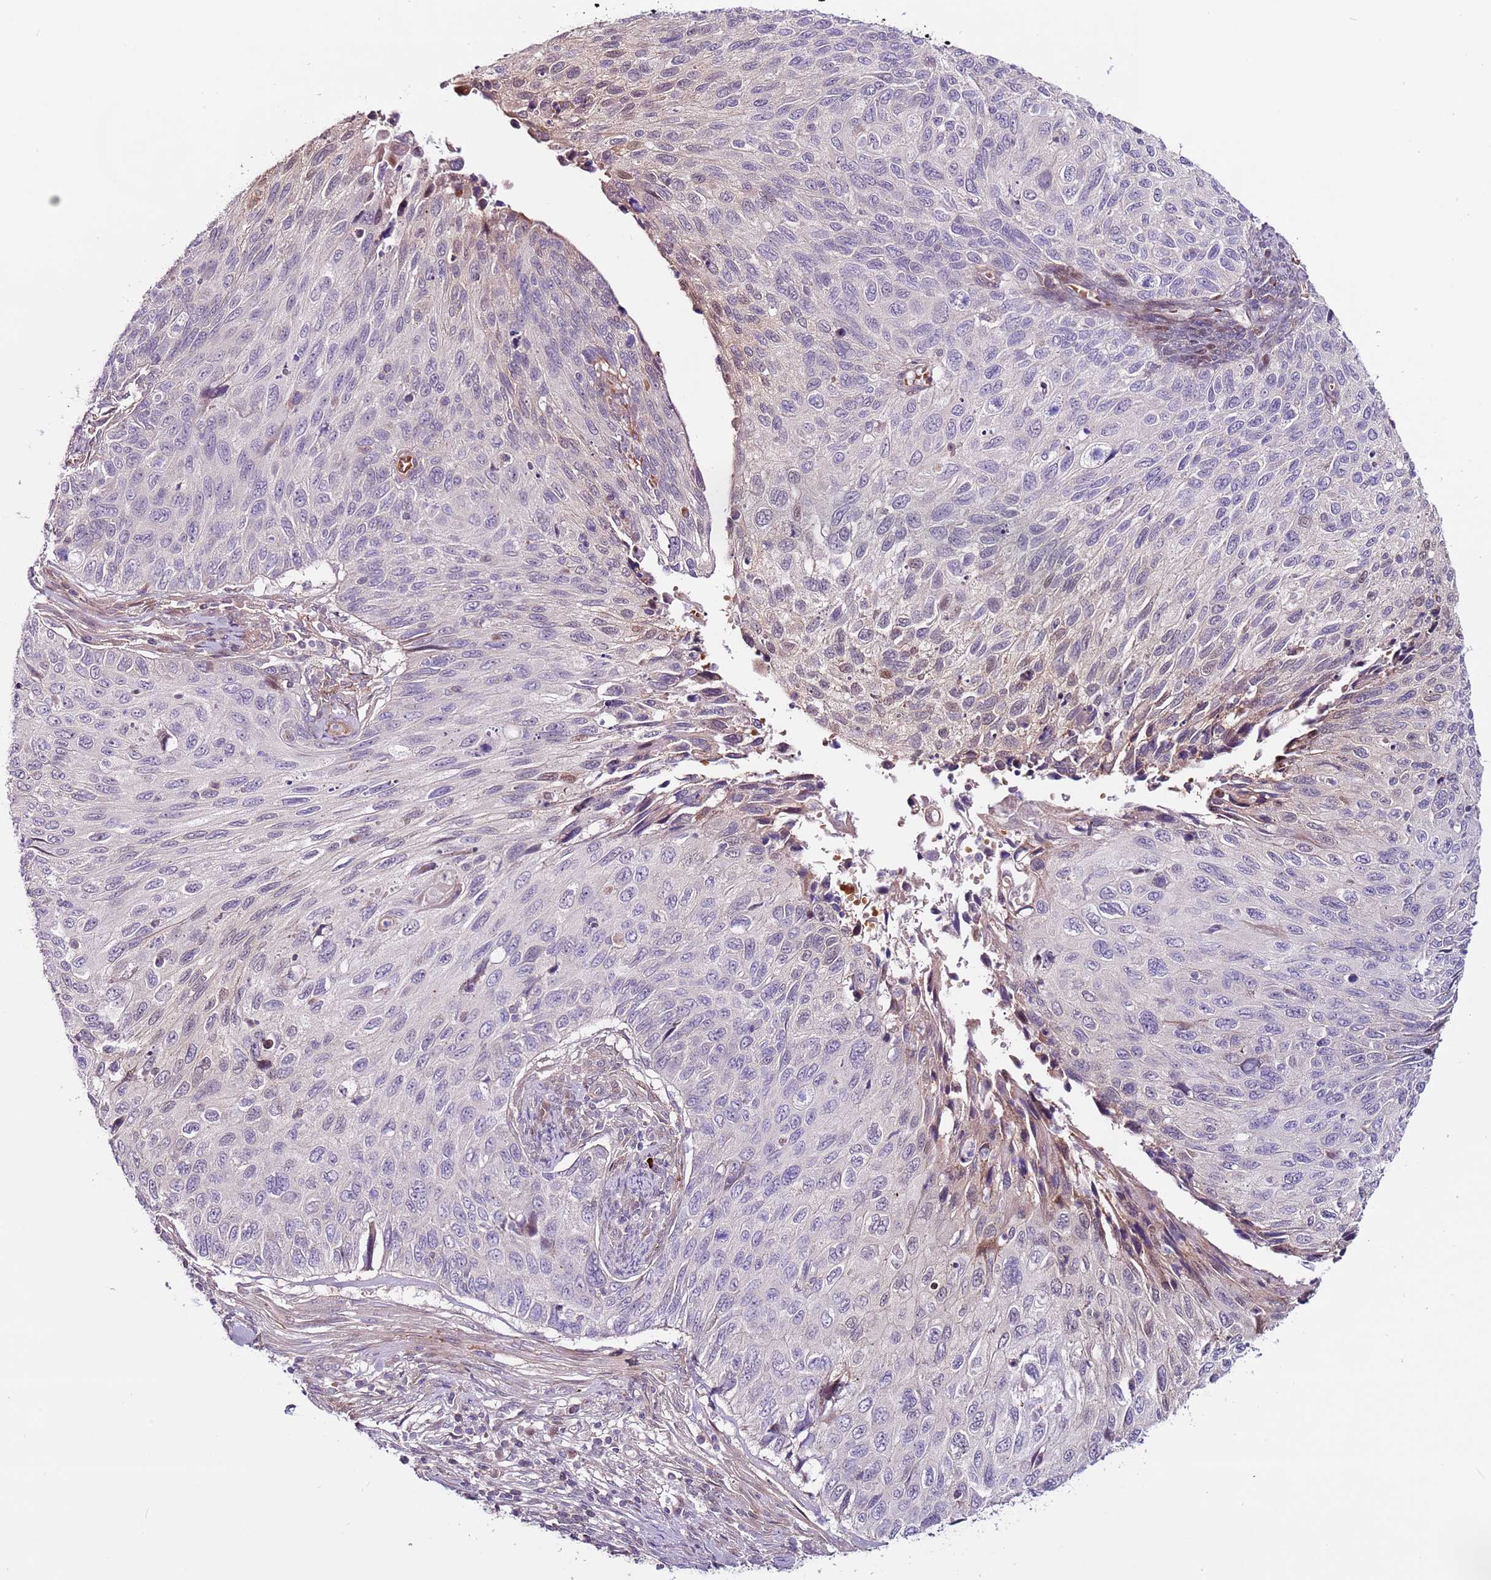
{"staining": {"intensity": "negative", "quantity": "none", "location": "none"}, "tissue": "cervical cancer", "cell_type": "Tumor cells", "image_type": "cancer", "snomed": [{"axis": "morphology", "description": "Squamous cell carcinoma, NOS"}, {"axis": "topography", "description": "Cervix"}], "caption": "DAB immunohistochemical staining of human cervical squamous cell carcinoma shows no significant positivity in tumor cells.", "gene": "MTG2", "patient": {"sex": "female", "age": 70}}